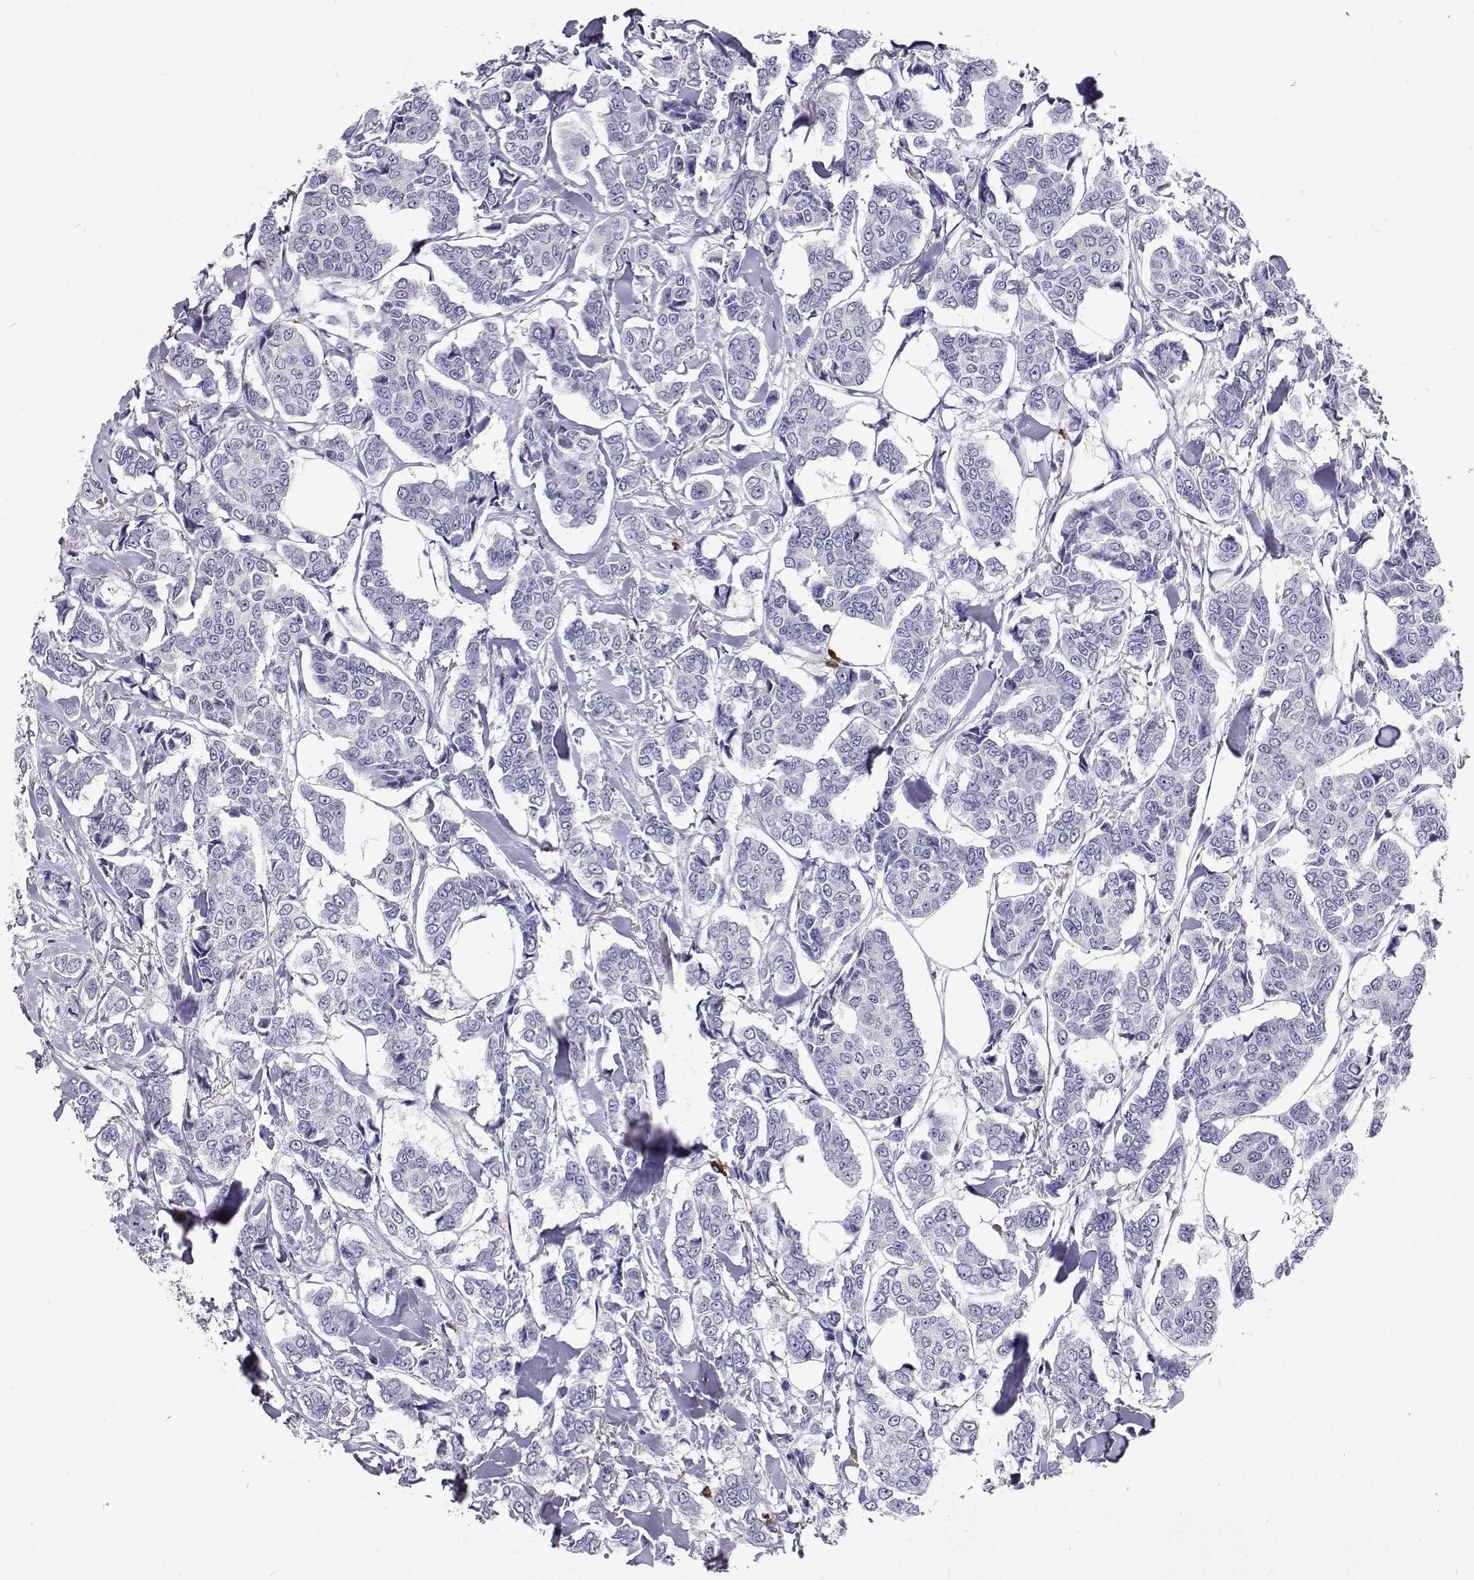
{"staining": {"intensity": "negative", "quantity": "none", "location": "none"}, "tissue": "breast cancer", "cell_type": "Tumor cells", "image_type": "cancer", "snomed": [{"axis": "morphology", "description": "Duct carcinoma"}, {"axis": "topography", "description": "Breast"}], "caption": "The image shows no significant positivity in tumor cells of breast cancer (infiltrating ductal carcinoma).", "gene": "CFAP44", "patient": {"sex": "female", "age": 94}}